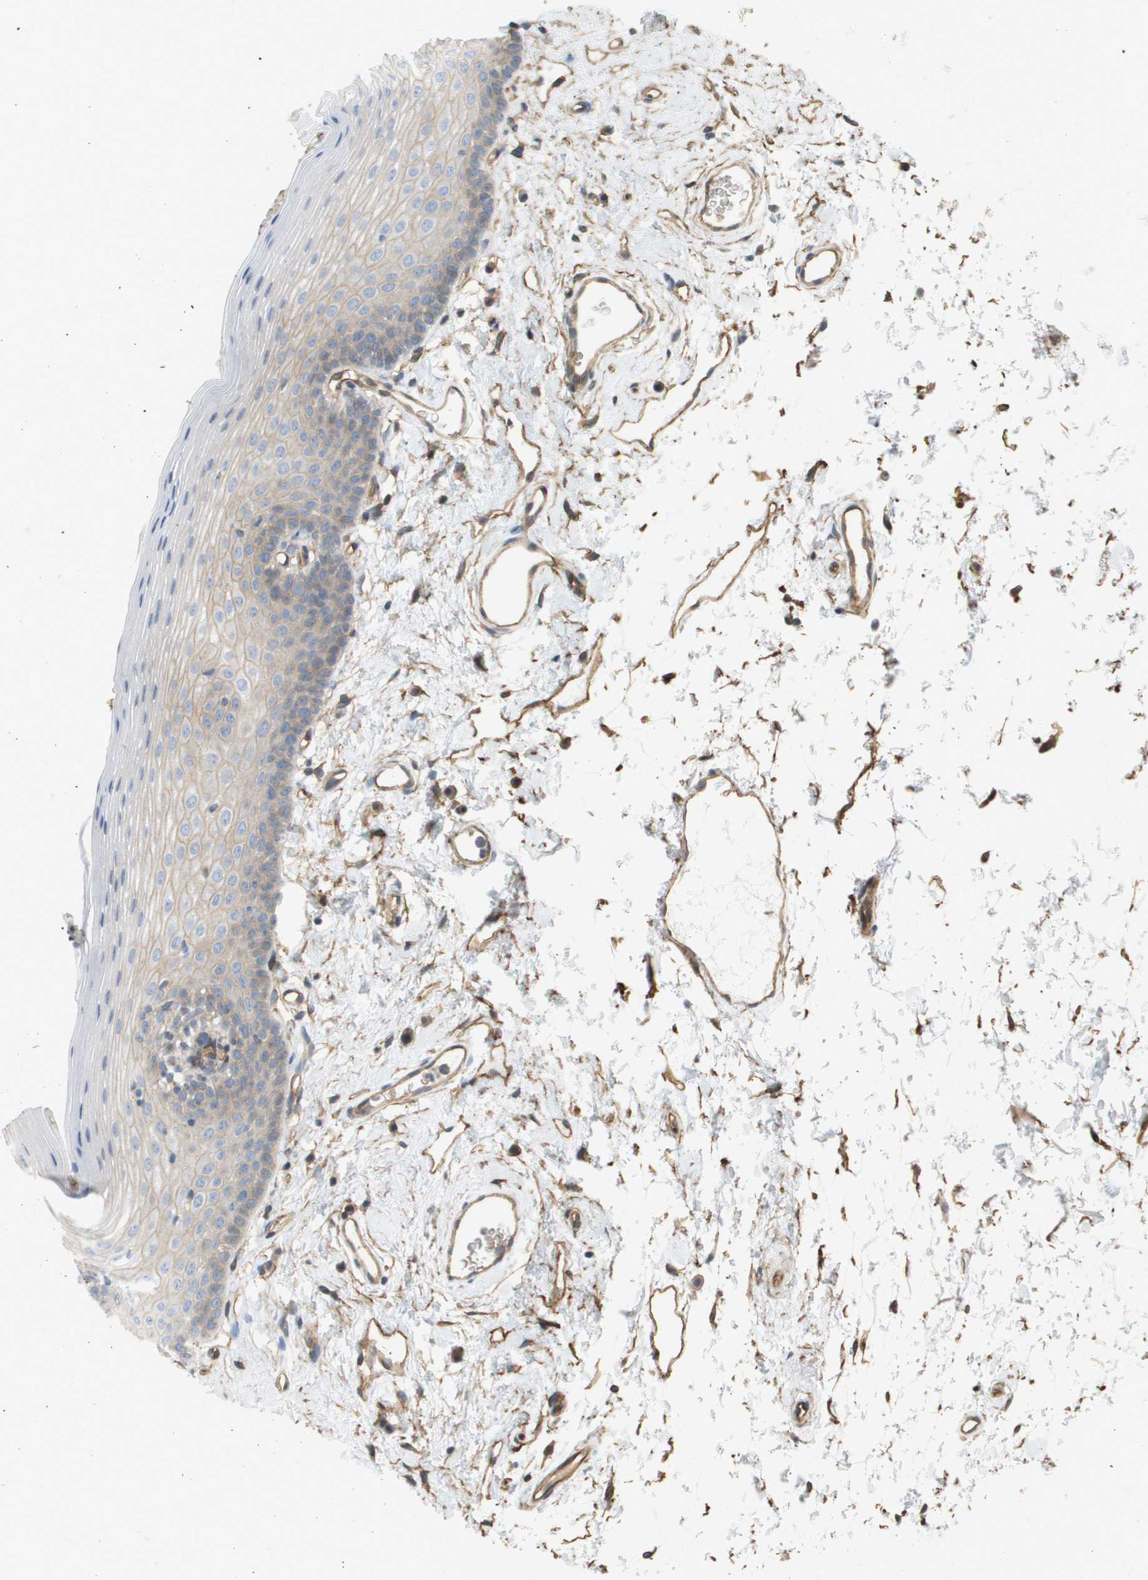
{"staining": {"intensity": "weak", "quantity": "<25%", "location": "cytoplasmic/membranous"}, "tissue": "oral mucosa", "cell_type": "Squamous epithelial cells", "image_type": "normal", "snomed": [{"axis": "morphology", "description": "Normal tissue, NOS"}, {"axis": "topography", "description": "Oral tissue"}], "caption": "IHC image of unremarkable oral mucosa stained for a protein (brown), which demonstrates no positivity in squamous epithelial cells. (DAB (3,3'-diaminobenzidine) immunohistochemistry (IHC), high magnification).", "gene": "SGMS2", "patient": {"sex": "male", "age": 66}}